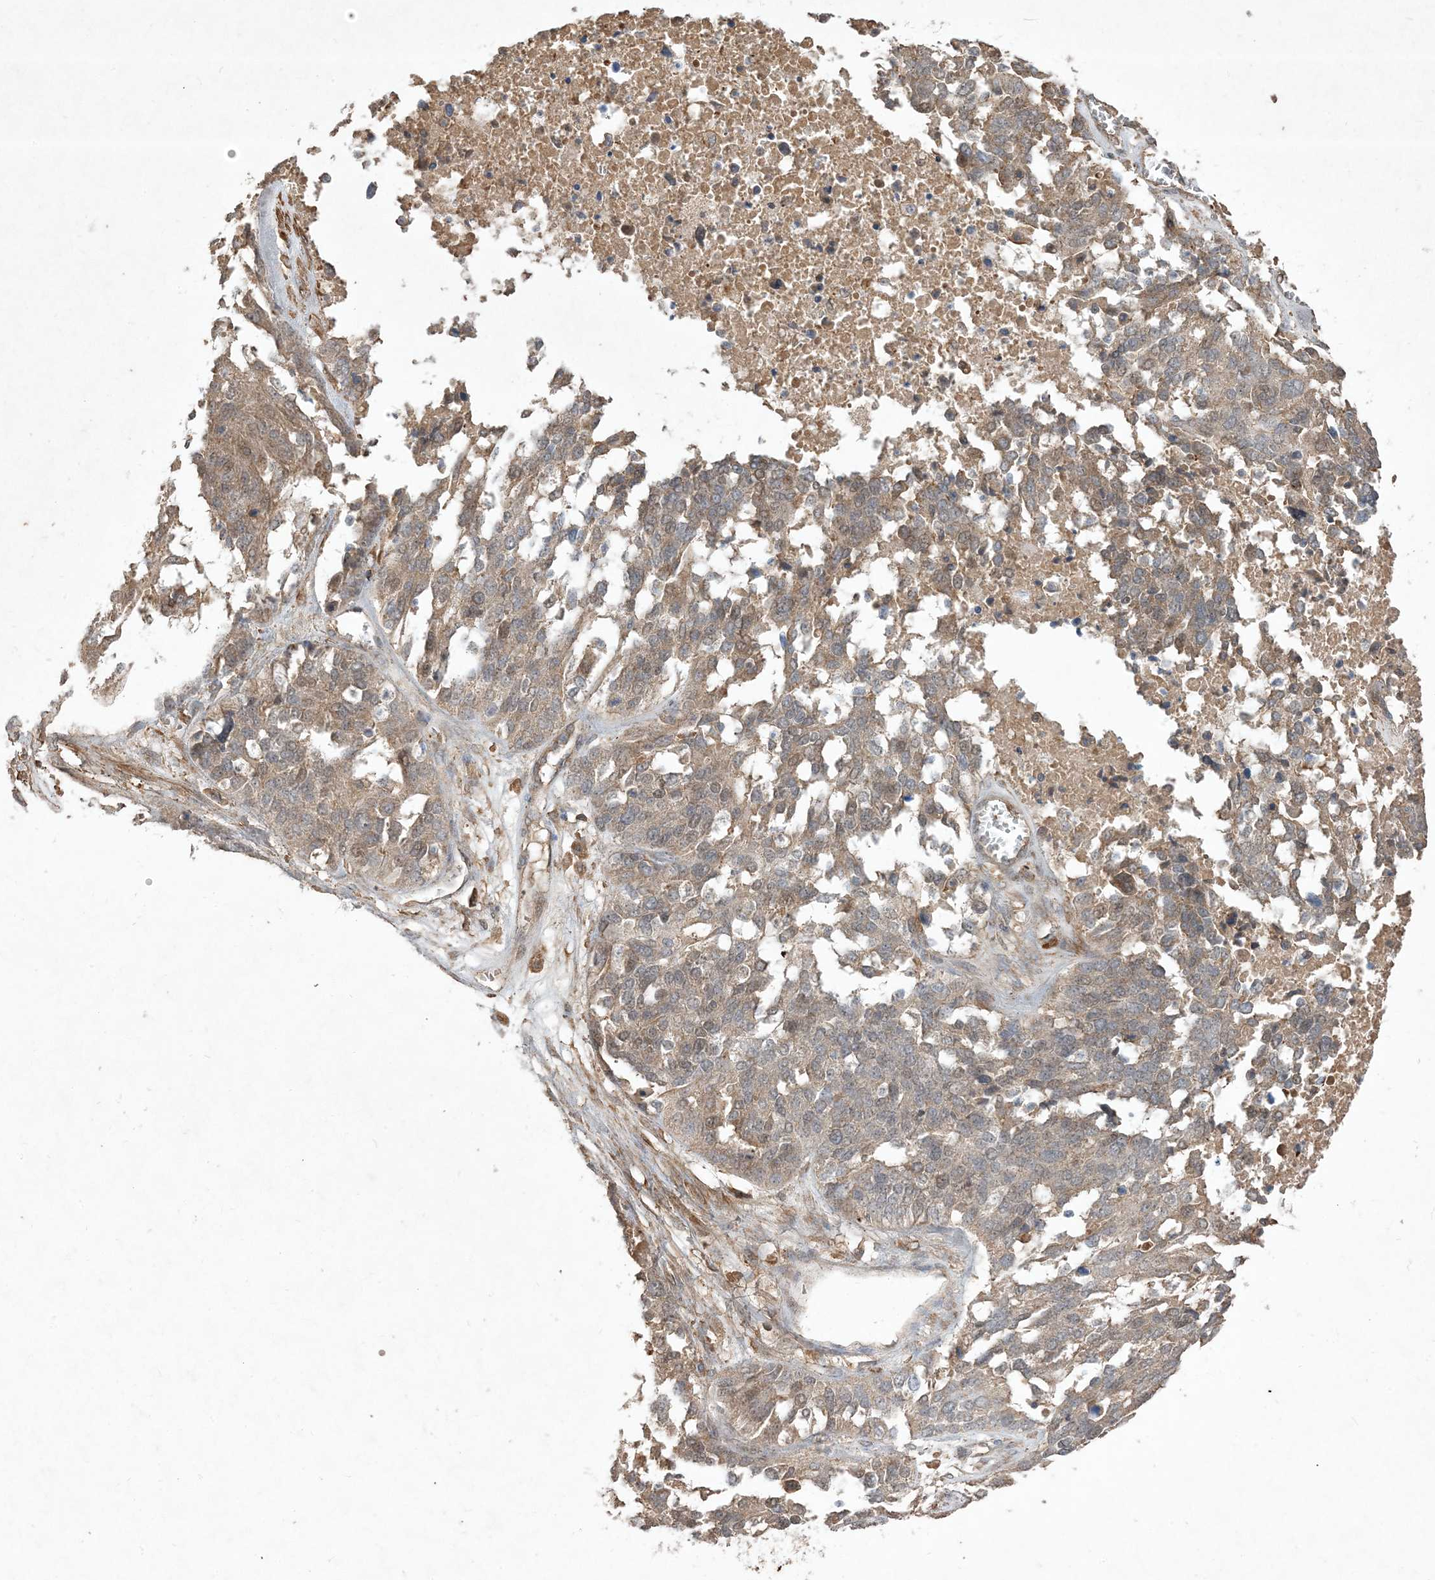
{"staining": {"intensity": "weak", "quantity": ">75%", "location": "cytoplasmic/membranous"}, "tissue": "ovarian cancer", "cell_type": "Tumor cells", "image_type": "cancer", "snomed": [{"axis": "morphology", "description": "Cystadenocarcinoma, serous, NOS"}, {"axis": "topography", "description": "Ovary"}], "caption": "Immunohistochemistry of human ovarian serous cystadenocarcinoma reveals low levels of weak cytoplasmic/membranous expression in about >75% of tumor cells.", "gene": "PRRT3", "patient": {"sex": "female", "age": 44}}